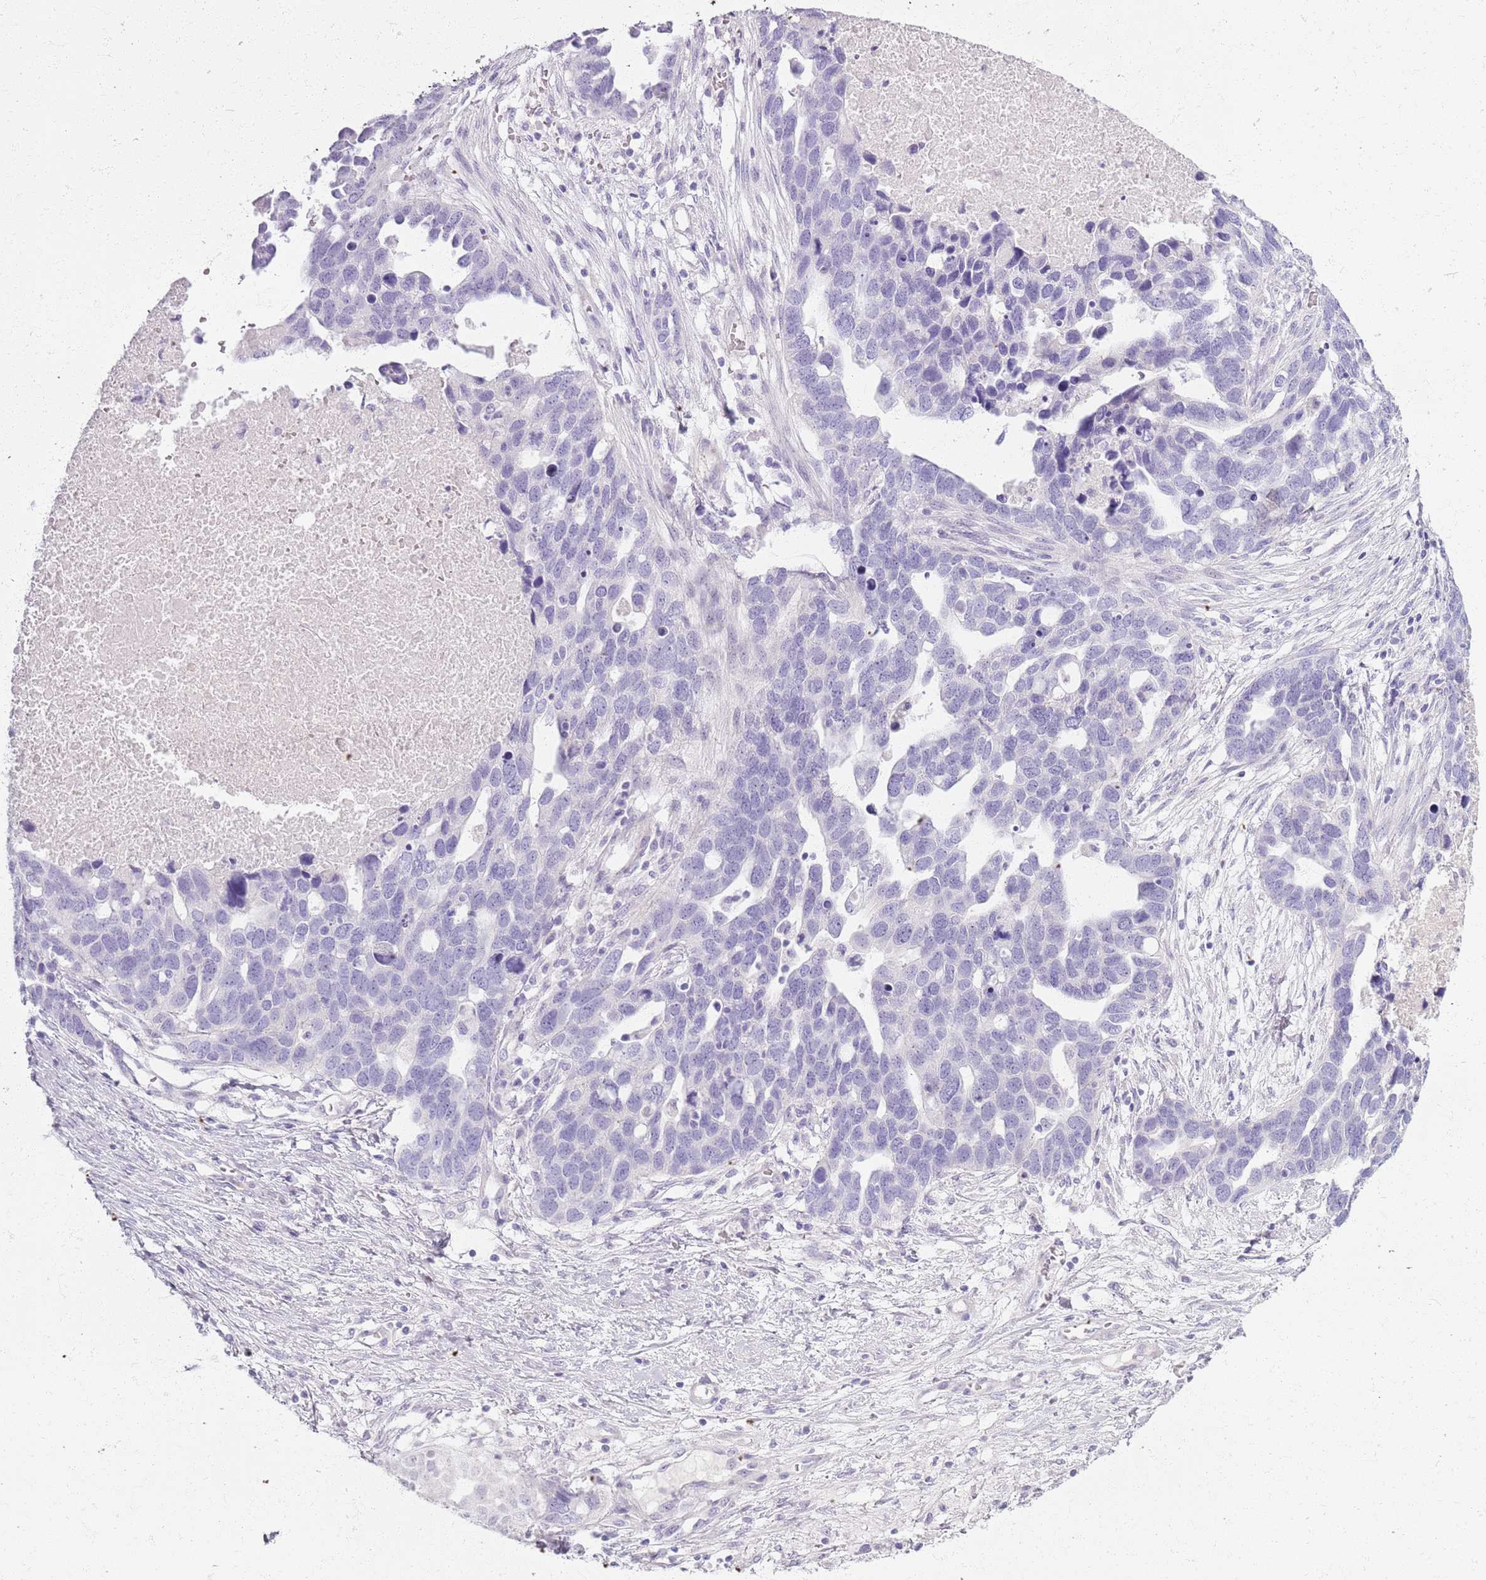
{"staining": {"intensity": "negative", "quantity": "none", "location": "none"}, "tissue": "ovarian cancer", "cell_type": "Tumor cells", "image_type": "cancer", "snomed": [{"axis": "morphology", "description": "Cystadenocarcinoma, serous, NOS"}, {"axis": "topography", "description": "Ovary"}], "caption": "Serous cystadenocarcinoma (ovarian) was stained to show a protein in brown. There is no significant expression in tumor cells. Brightfield microscopy of immunohistochemistry stained with DAB (3,3'-diaminobenzidine) (brown) and hematoxylin (blue), captured at high magnification.", "gene": "CSRP3", "patient": {"sex": "female", "age": 54}}